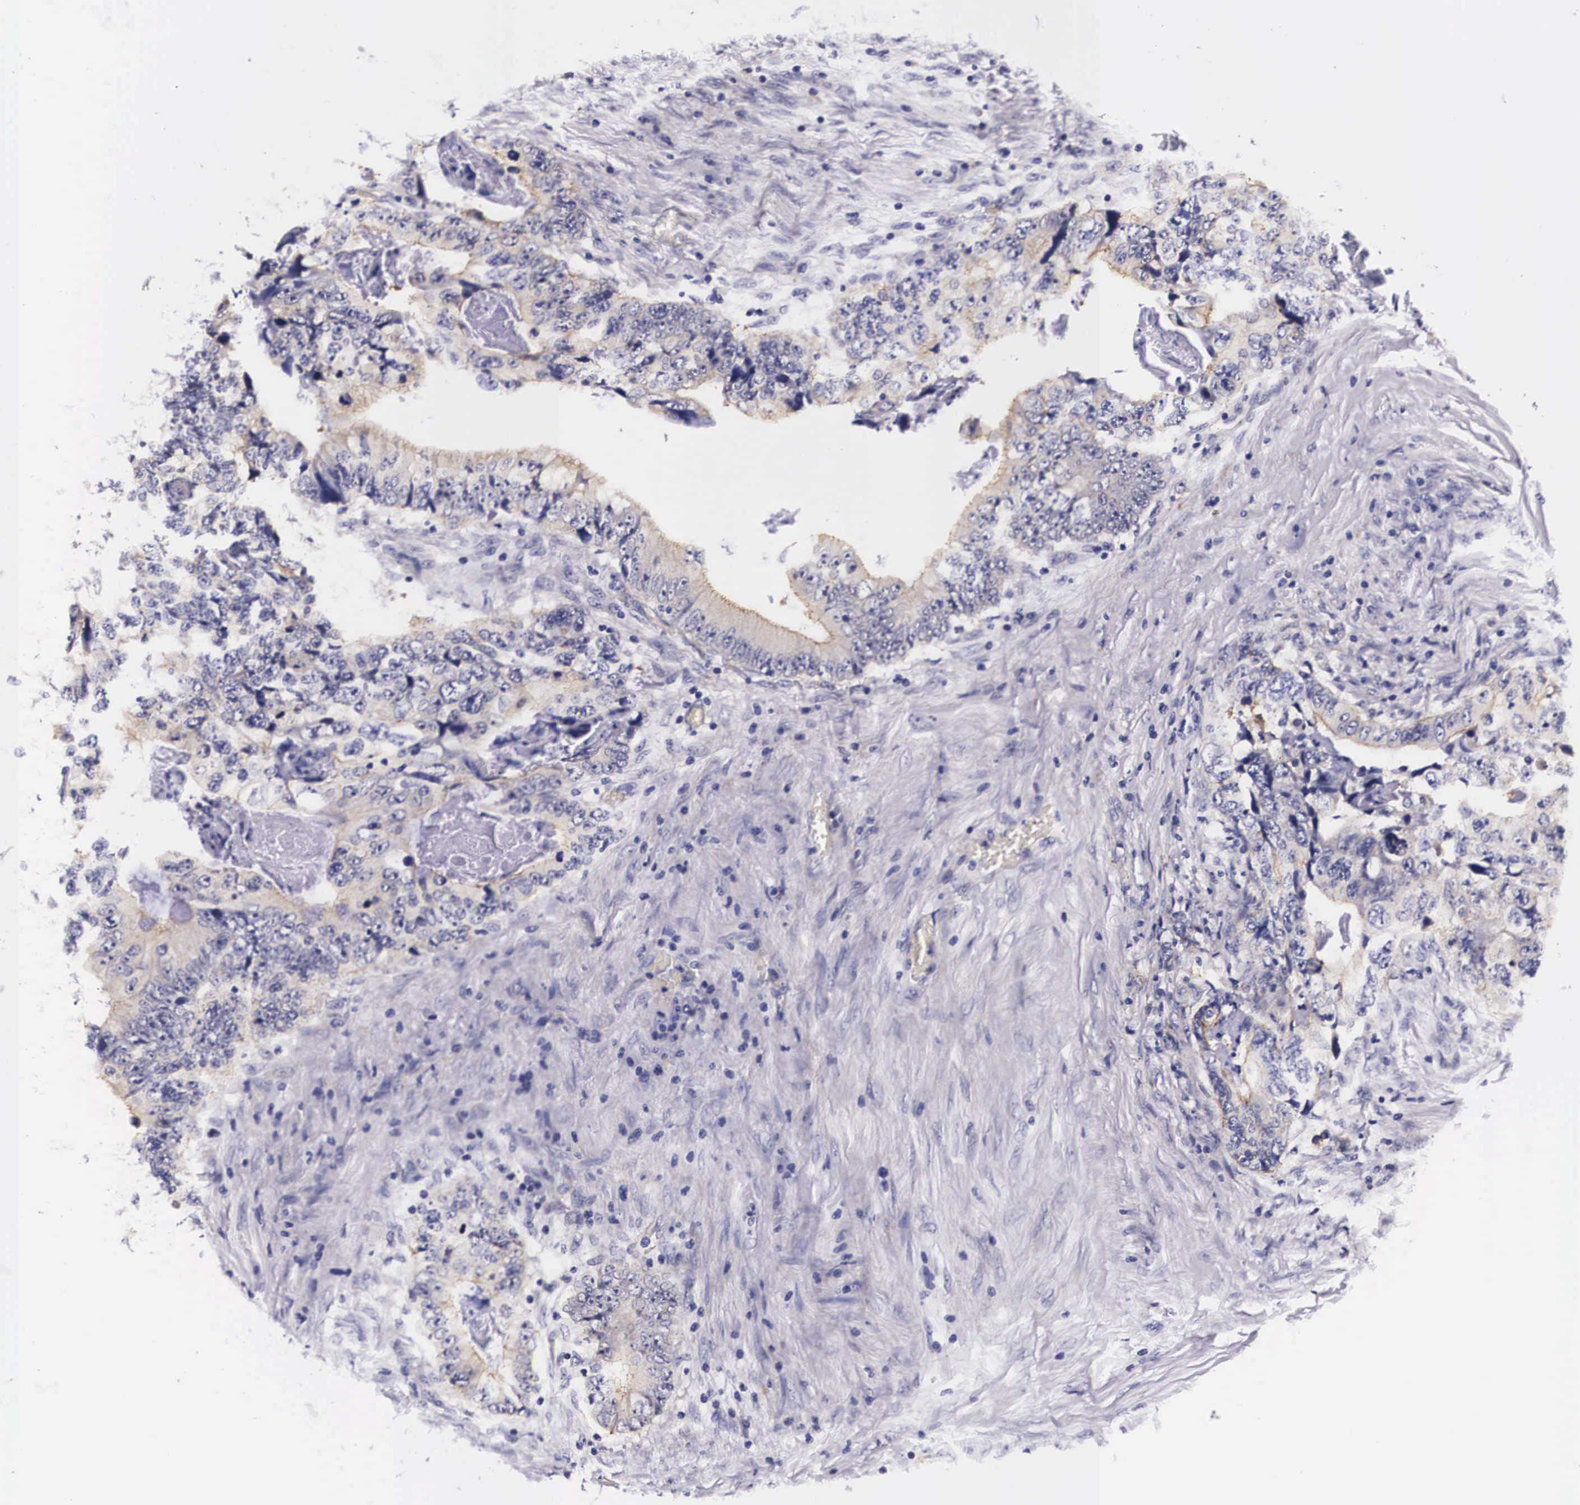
{"staining": {"intensity": "weak", "quantity": "25%-75%", "location": "cytoplasmic/membranous"}, "tissue": "colorectal cancer", "cell_type": "Tumor cells", "image_type": "cancer", "snomed": [{"axis": "morphology", "description": "Adenocarcinoma, NOS"}, {"axis": "topography", "description": "Rectum"}], "caption": "Immunohistochemistry (IHC) staining of colorectal adenocarcinoma, which demonstrates low levels of weak cytoplasmic/membranous expression in about 25%-75% of tumor cells indicating weak cytoplasmic/membranous protein positivity. The staining was performed using DAB (brown) for protein detection and nuclei were counterstained in hematoxylin (blue).", "gene": "PHETA2", "patient": {"sex": "female", "age": 82}}